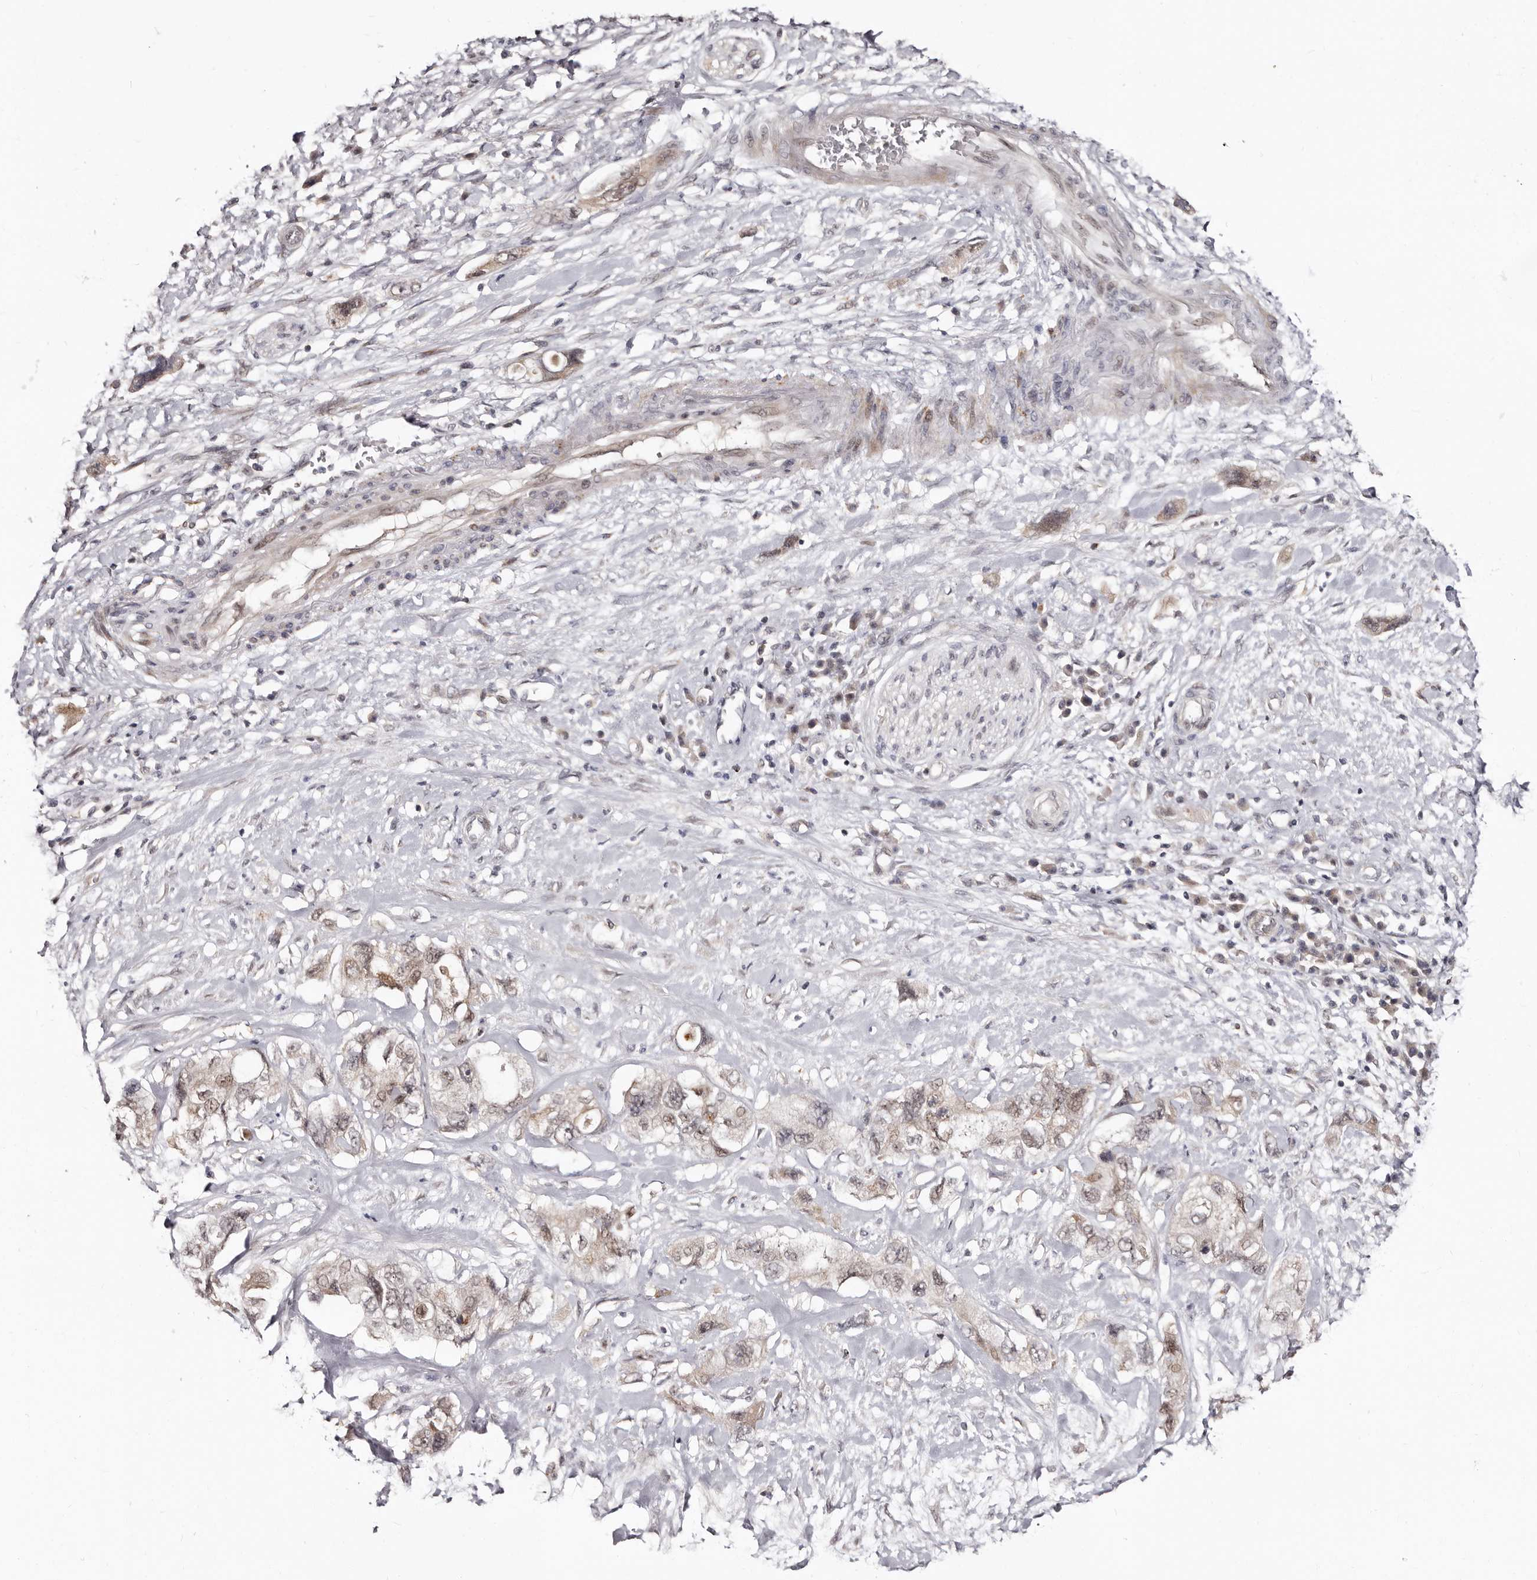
{"staining": {"intensity": "weak", "quantity": ">75%", "location": "nuclear"}, "tissue": "pancreatic cancer", "cell_type": "Tumor cells", "image_type": "cancer", "snomed": [{"axis": "morphology", "description": "Adenocarcinoma, NOS"}, {"axis": "topography", "description": "Pancreas"}], "caption": "The histopathology image reveals immunohistochemical staining of pancreatic cancer. There is weak nuclear positivity is appreciated in approximately >75% of tumor cells.", "gene": "PHF20L1", "patient": {"sex": "female", "age": 73}}